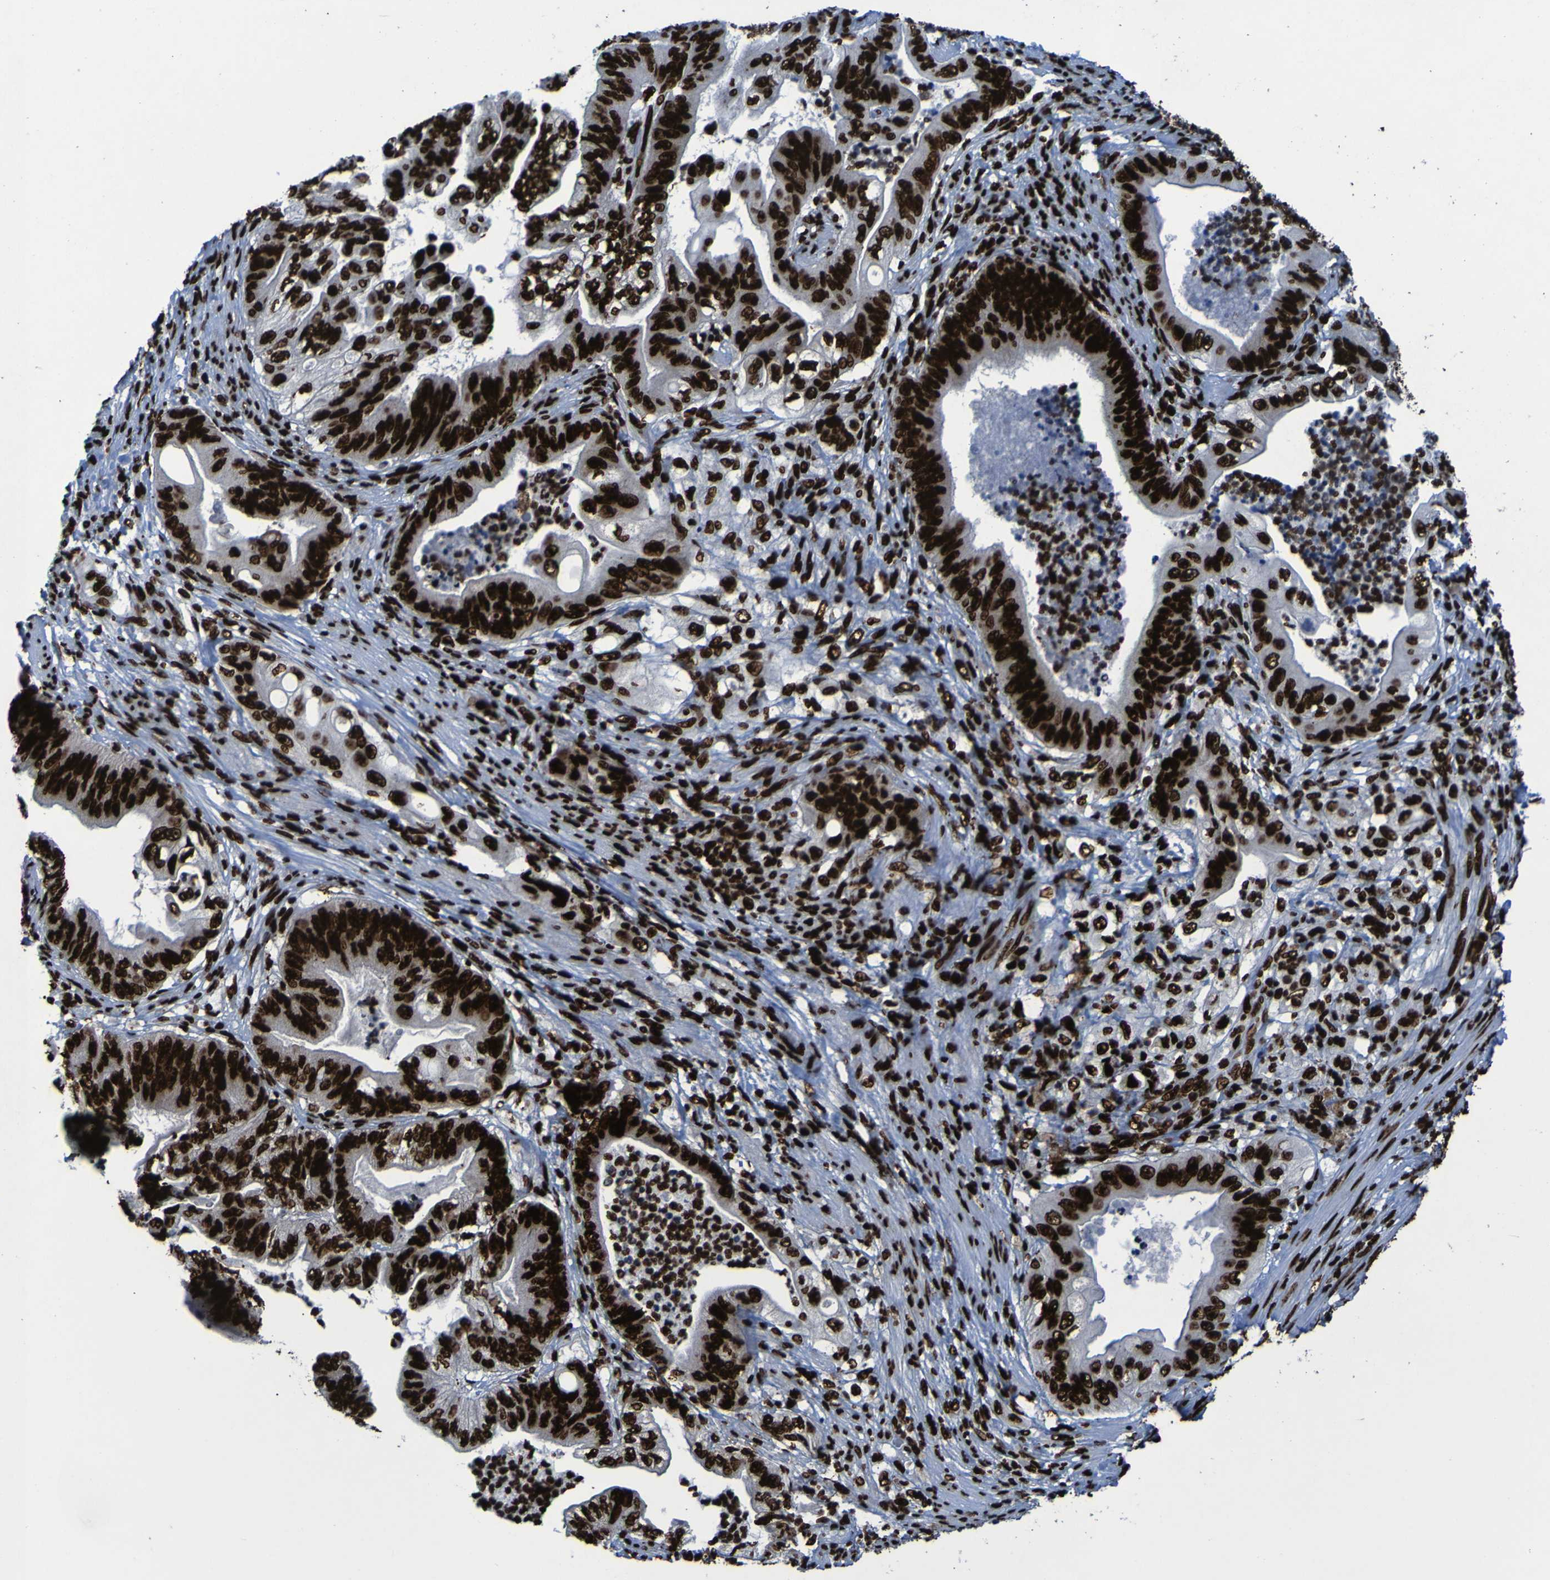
{"staining": {"intensity": "strong", "quantity": ">75%", "location": "nuclear"}, "tissue": "stomach cancer", "cell_type": "Tumor cells", "image_type": "cancer", "snomed": [{"axis": "morphology", "description": "Adenocarcinoma, NOS"}, {"axis": "topography", "description": "Stomach"}], "caption": "The immunohistochemical stain shows strong nuclear positivity in tumor cells of adenocarcinoma (stomach) tissue. (Stains: DAB (3,3'-diaminobenzidine) in brown, nuclei in blue, Microscopy: brightfield microscopy at high magnification).", "gene": "NPM1", "patient": {"sex": "female", "age": 73}}